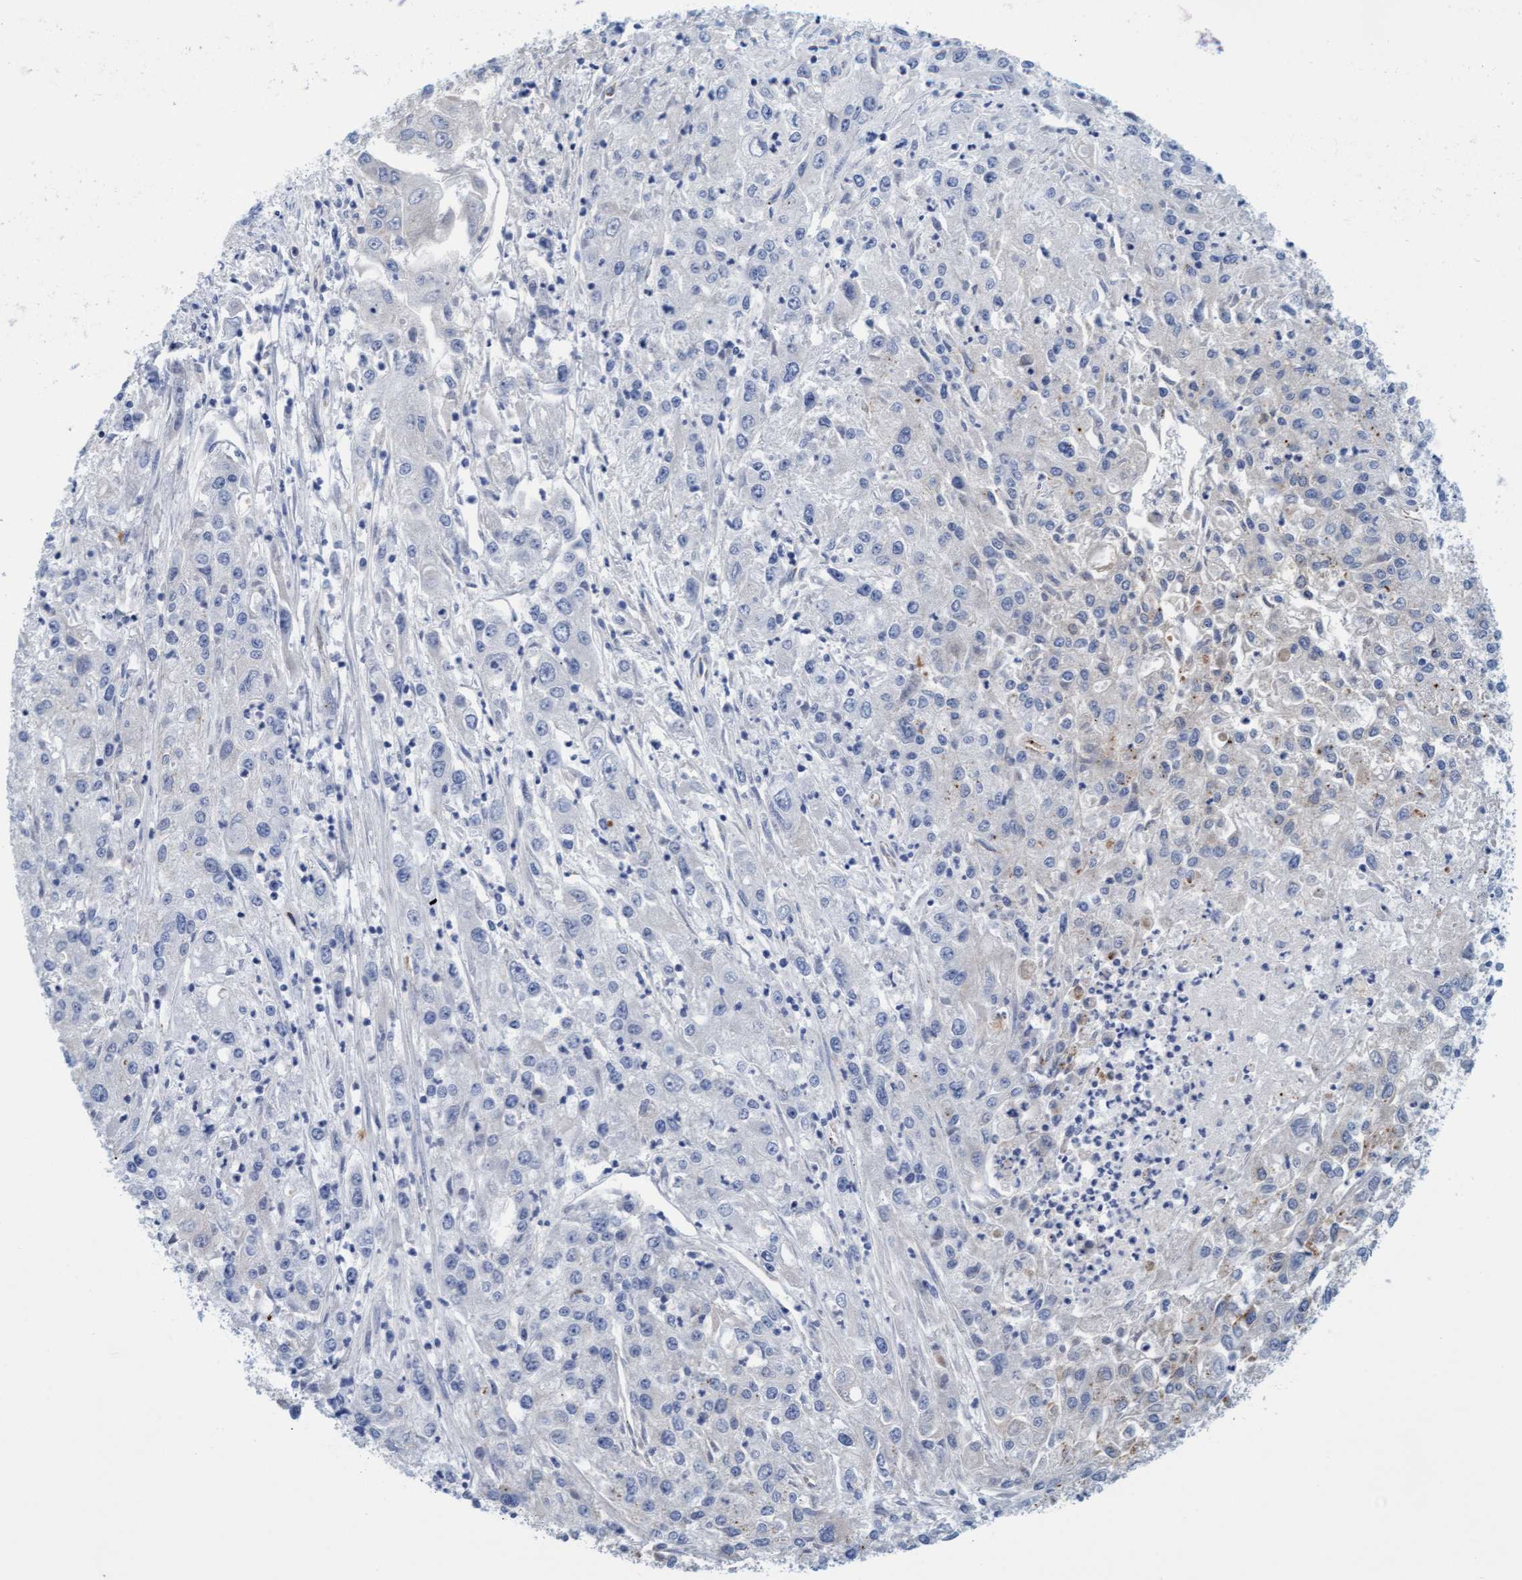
{"staining": {"intensity": "negative", "quantity": "none", "location": "none"}, "tissue": "endometrial cancer", "cell_type": "Tumor cells", "image_type": "cancer", "snomed": [{"axis": "morphology", "description": "Adenocarcinoma, NOS"}, {"axis": "topography", "description": "Endometrium"}], "caption": "There is no significant staining in tumor cells of endometrial cancer (adenocarcinoma). (DAB (3,3'-diaminobenzidine) IHC visualized using brightfield microscopy, high magnification).", "gene": "SGSH", "patient": {"sex": "female", "age": 49}}